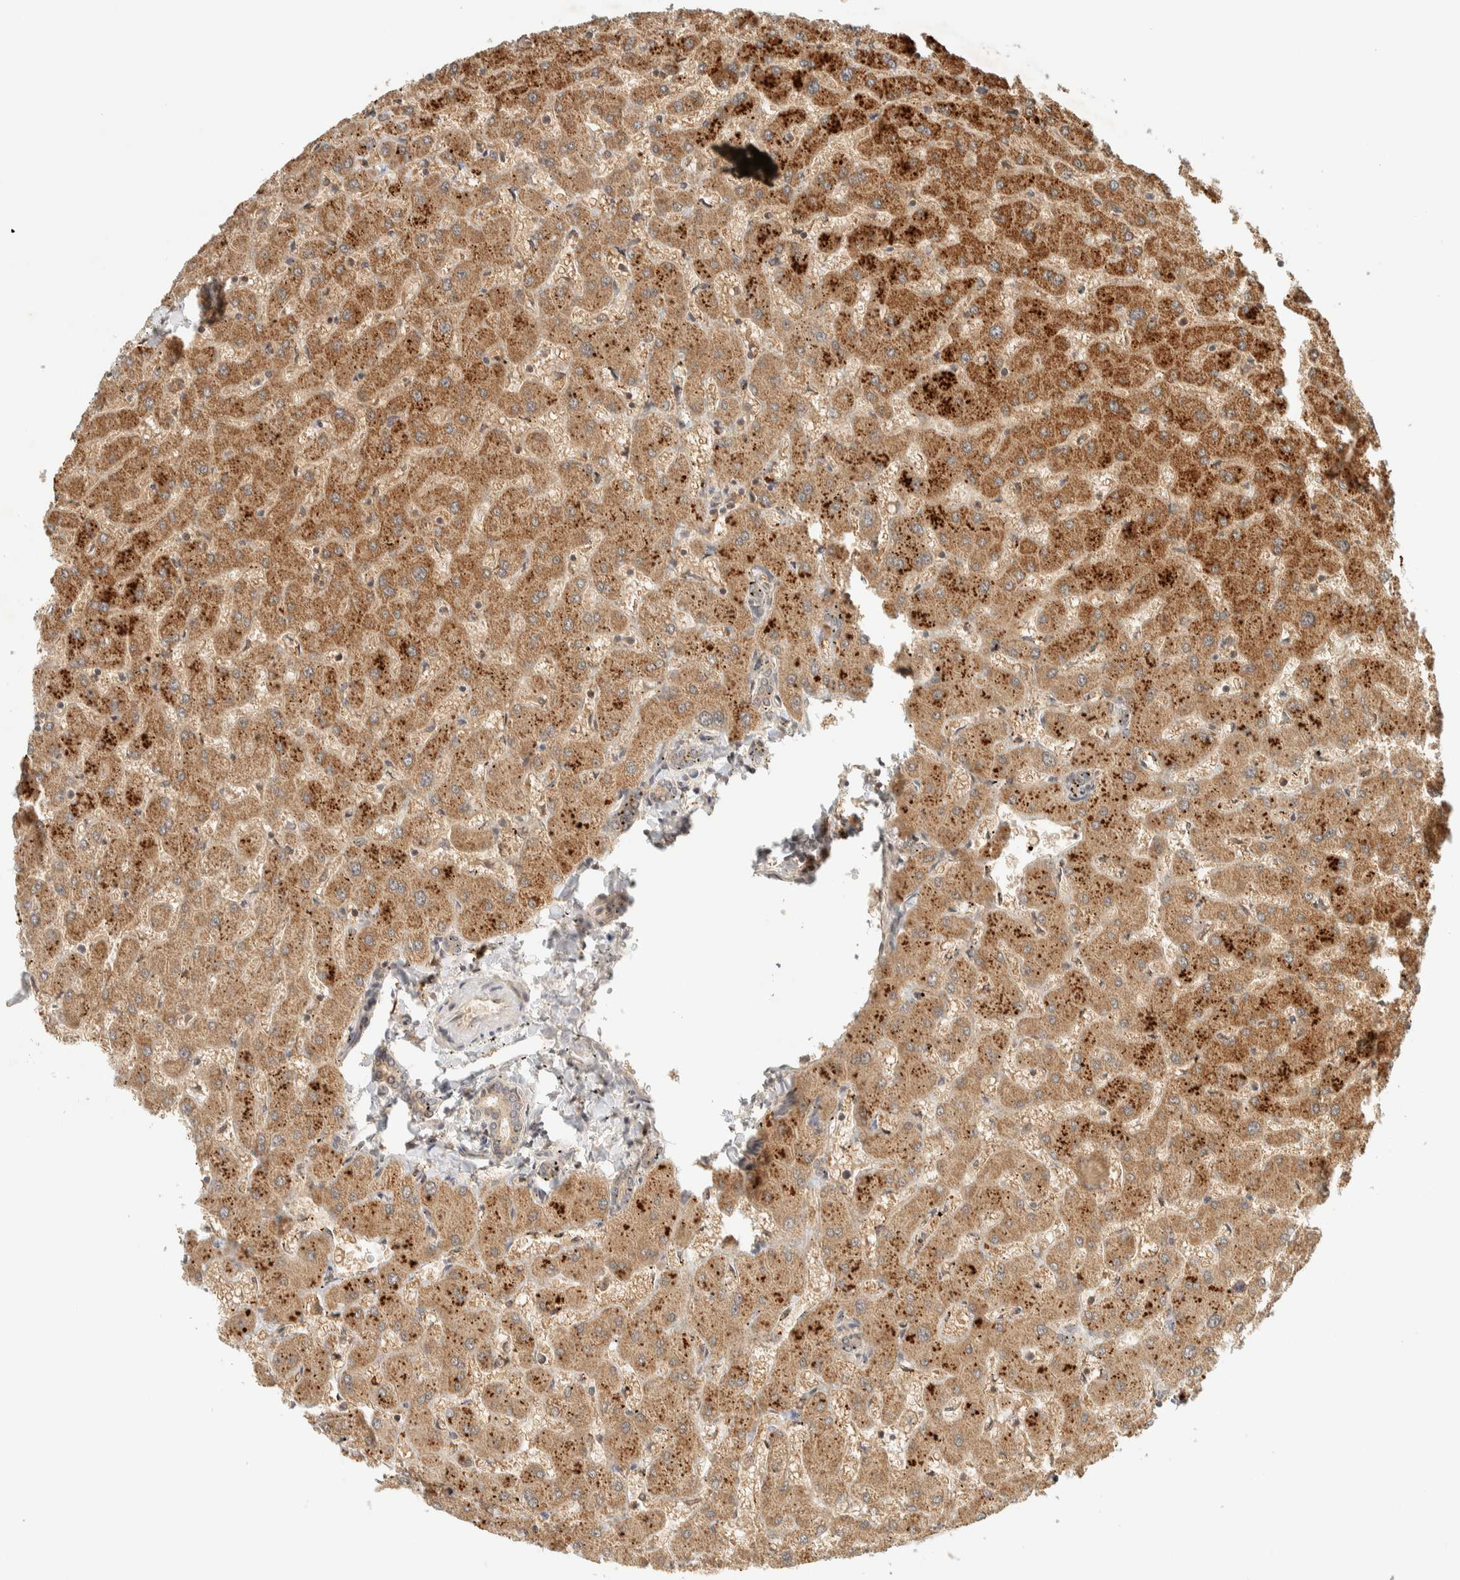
{"staining": {"intensity": "weak", "quantity": ">75%", "location": "cytoplasmic/membranous"}, "tissue": "liver", "cell_type": "Cholangiocytes", "image_type": "normal", "snomed": [{"axis": "morphology", "description": "Normal tissue, NOS"}, {"axis": "topography", "description": "Liver"}], "caption": "This micrograph reveals unremarkable liver stained with IHC to label a protein in brown. The cytoplasmic/membranous of cholangiocytes show weak positivity for the protein. Nuclei are counter-stained blue.", "gene": "KIFAP3", "patient": {"sex": "female", "age": 63}}